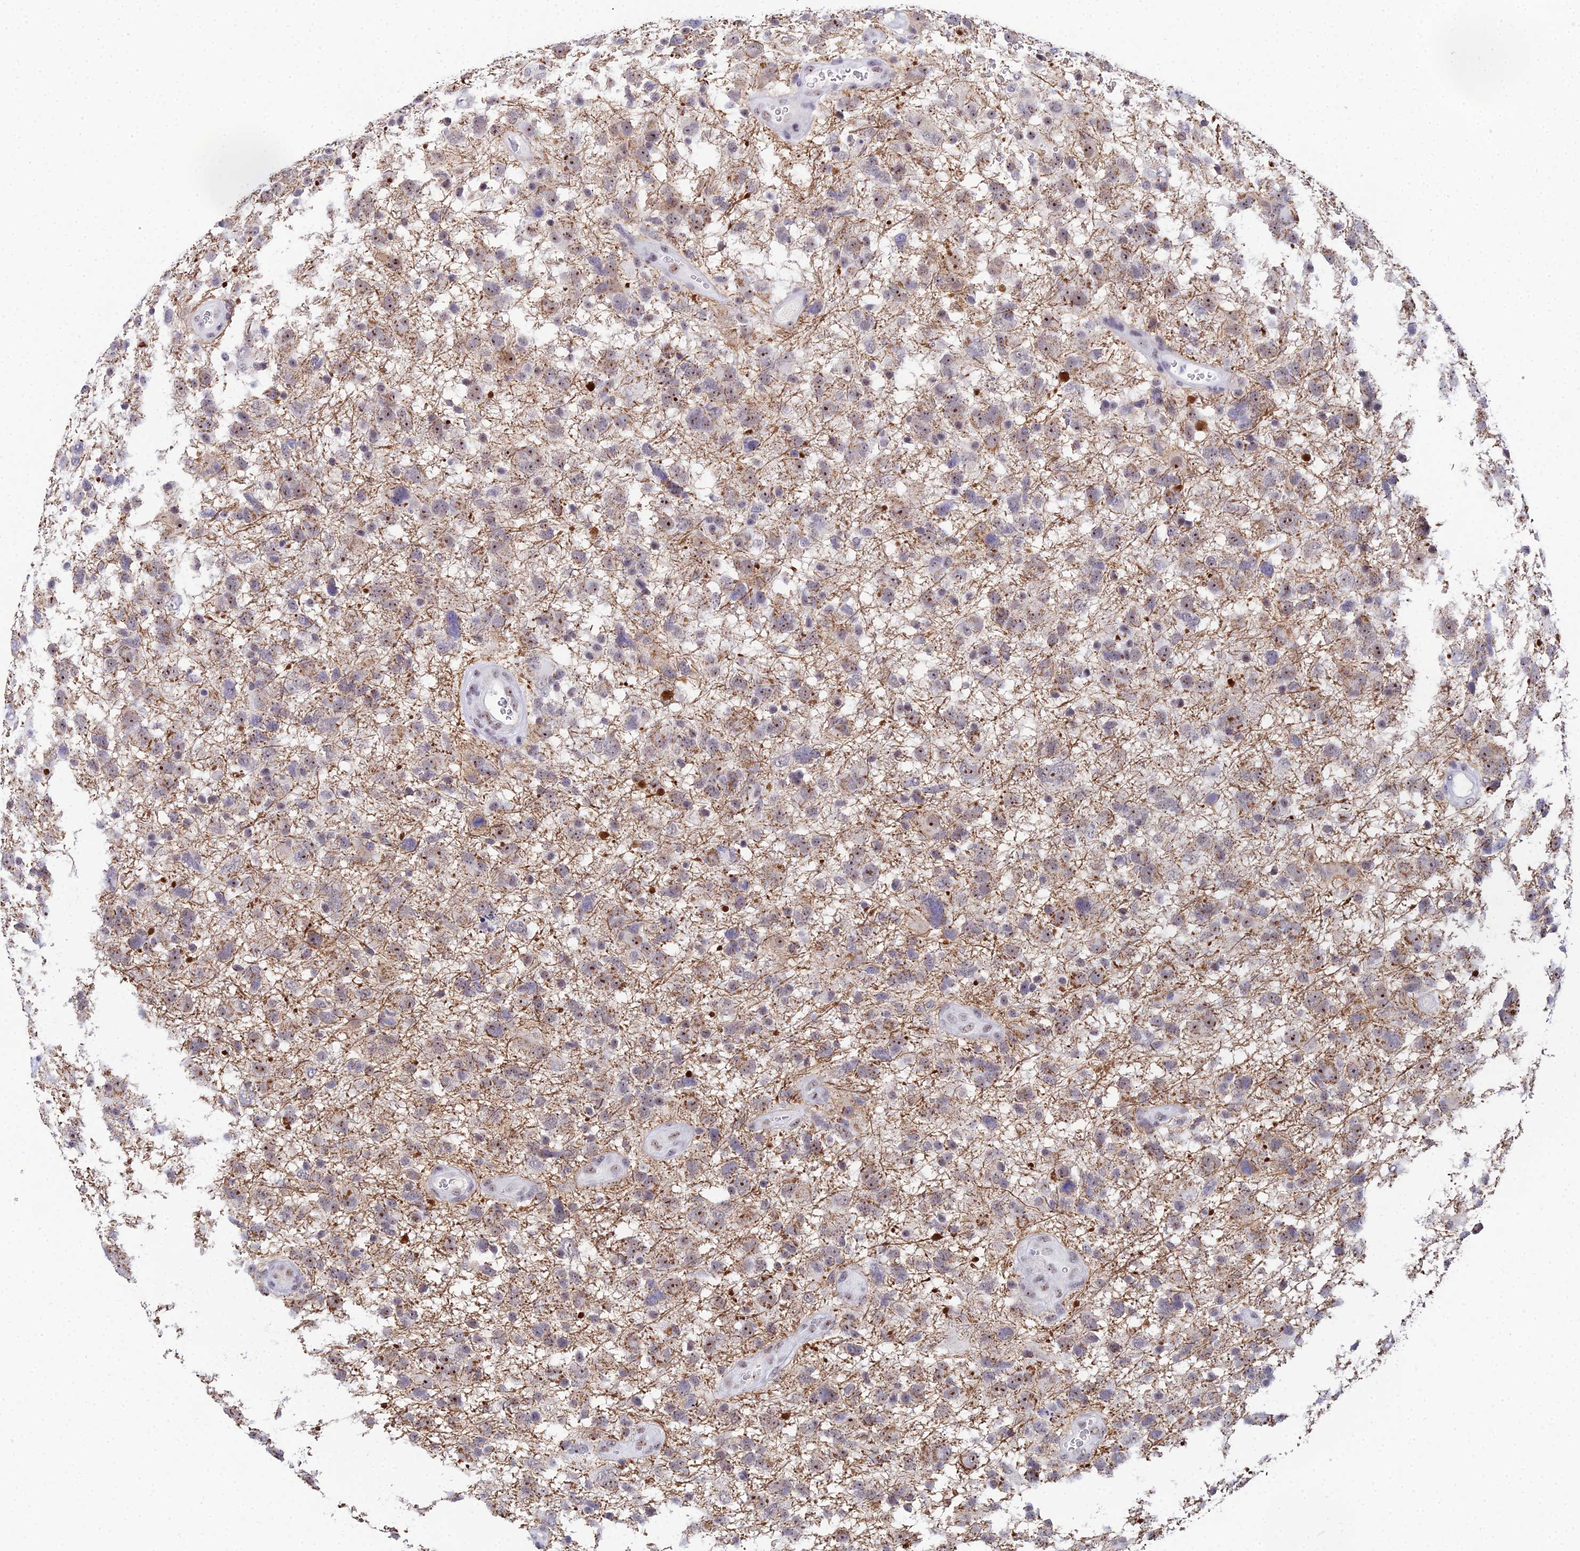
{"staining": {"intensity": "moderate", "quantity": "25%-75%", "location": "nuclear"}, "tissue": "glioma", "cell_type": "Tumor cells", "image_type": "cancer", "snomed": [{"axis": "morphology", "description": "Glioma, malignant, High grade"}, {"axis": "topography", "description": "Brain"}], "caption": "Protein staining exhibits moderate nuclear positivity in approximately 25%-75% of tumor cells in glioma.", "gene": "PLPP4", "patient": {"sex": "male", "age": 61}}